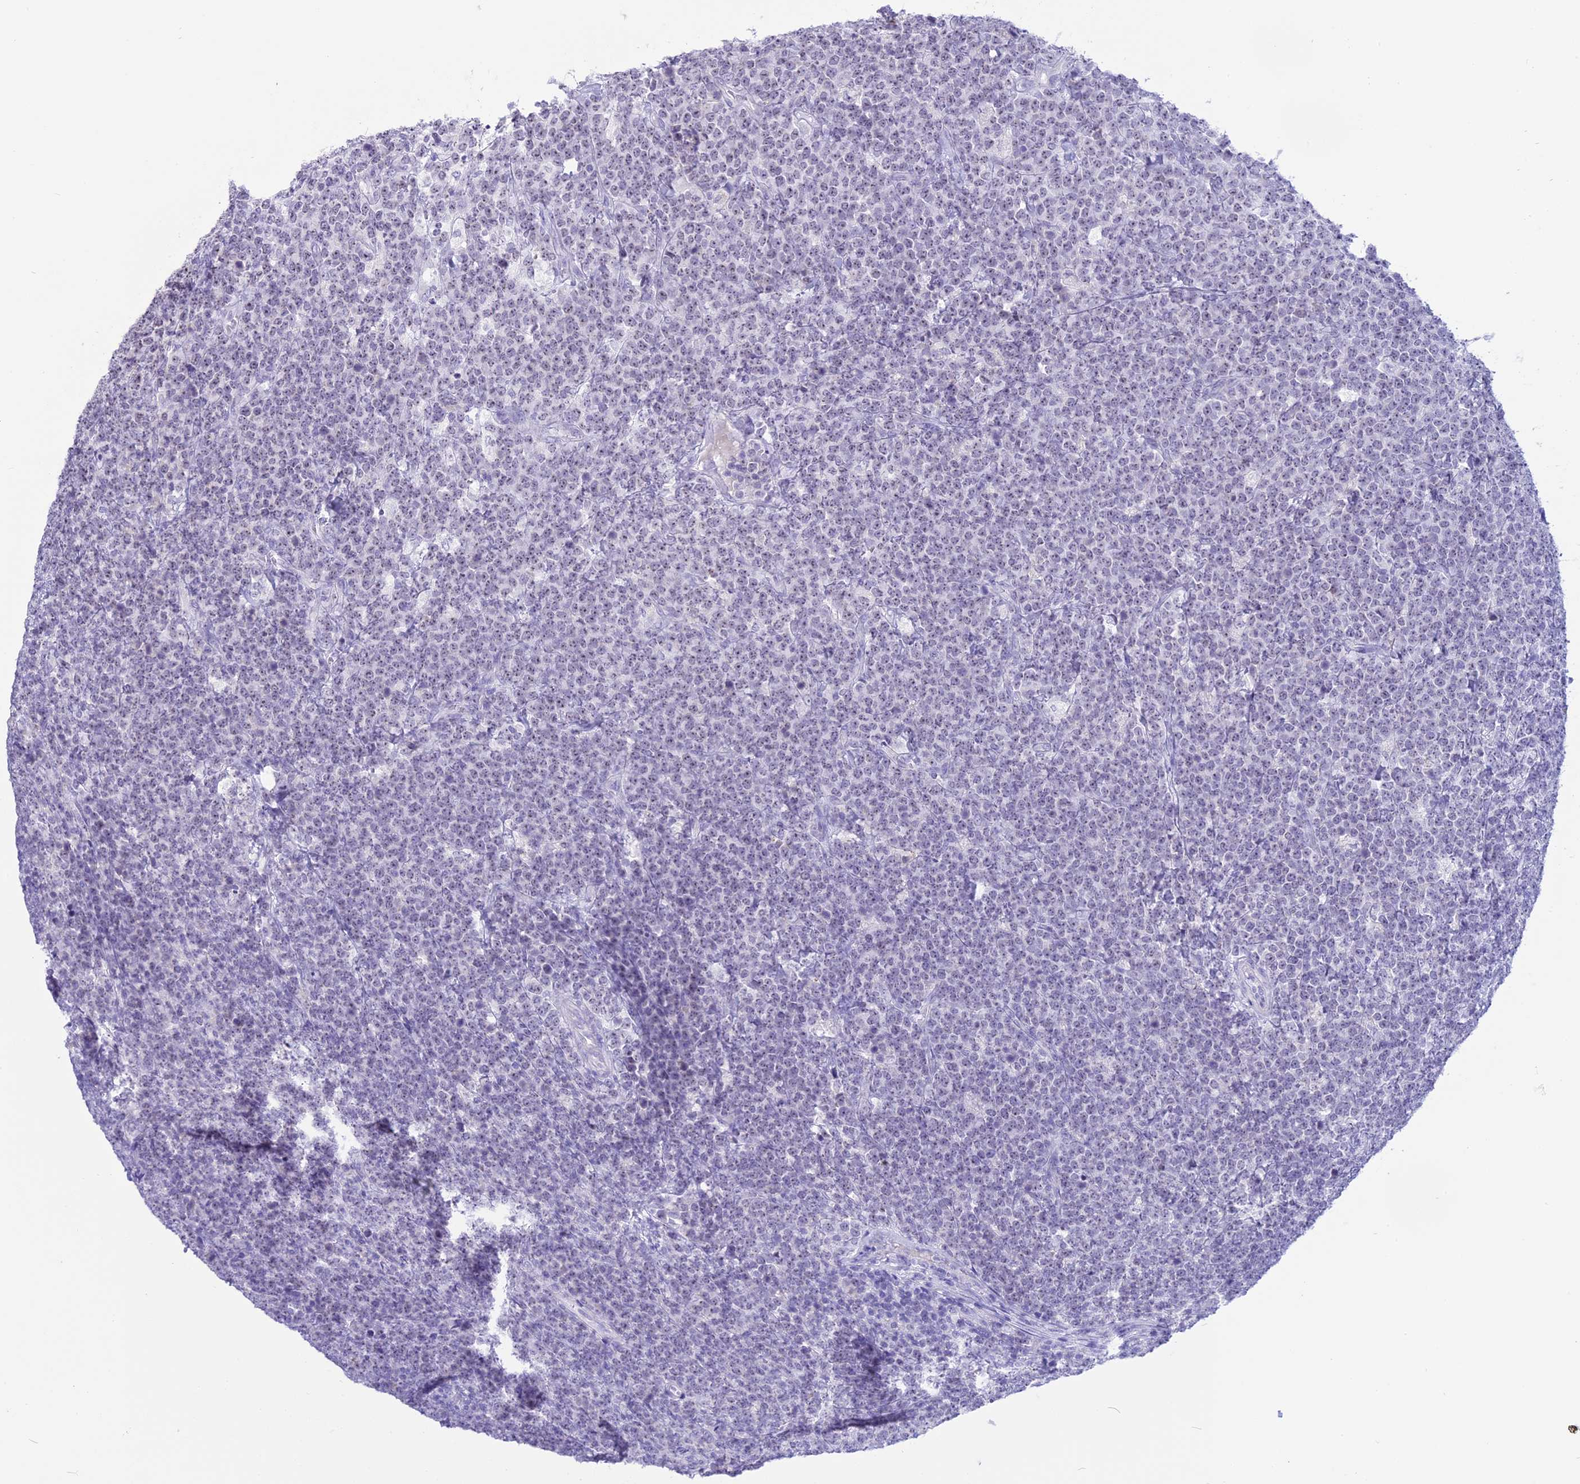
{"staining": {"intensity": "negative", "quantity": "none", "location": "none"}, "tissue": "lymphoma", "cell_type": "Tumor cells", "image_type": "cancer", "snomed": [{"axis": "morphology", "description": "Malignant lymphoma, non-Hodgkin's type, High grade"}, {"axis": "topography", "description": "Small intestine"}], "caption": "This is a photomicrograph of immunohistochemistry staining of lymphoma, which shows no expression in tumor cells.", "gene": "CMSS1", "patient": {"sex": "male", "age": 8}}